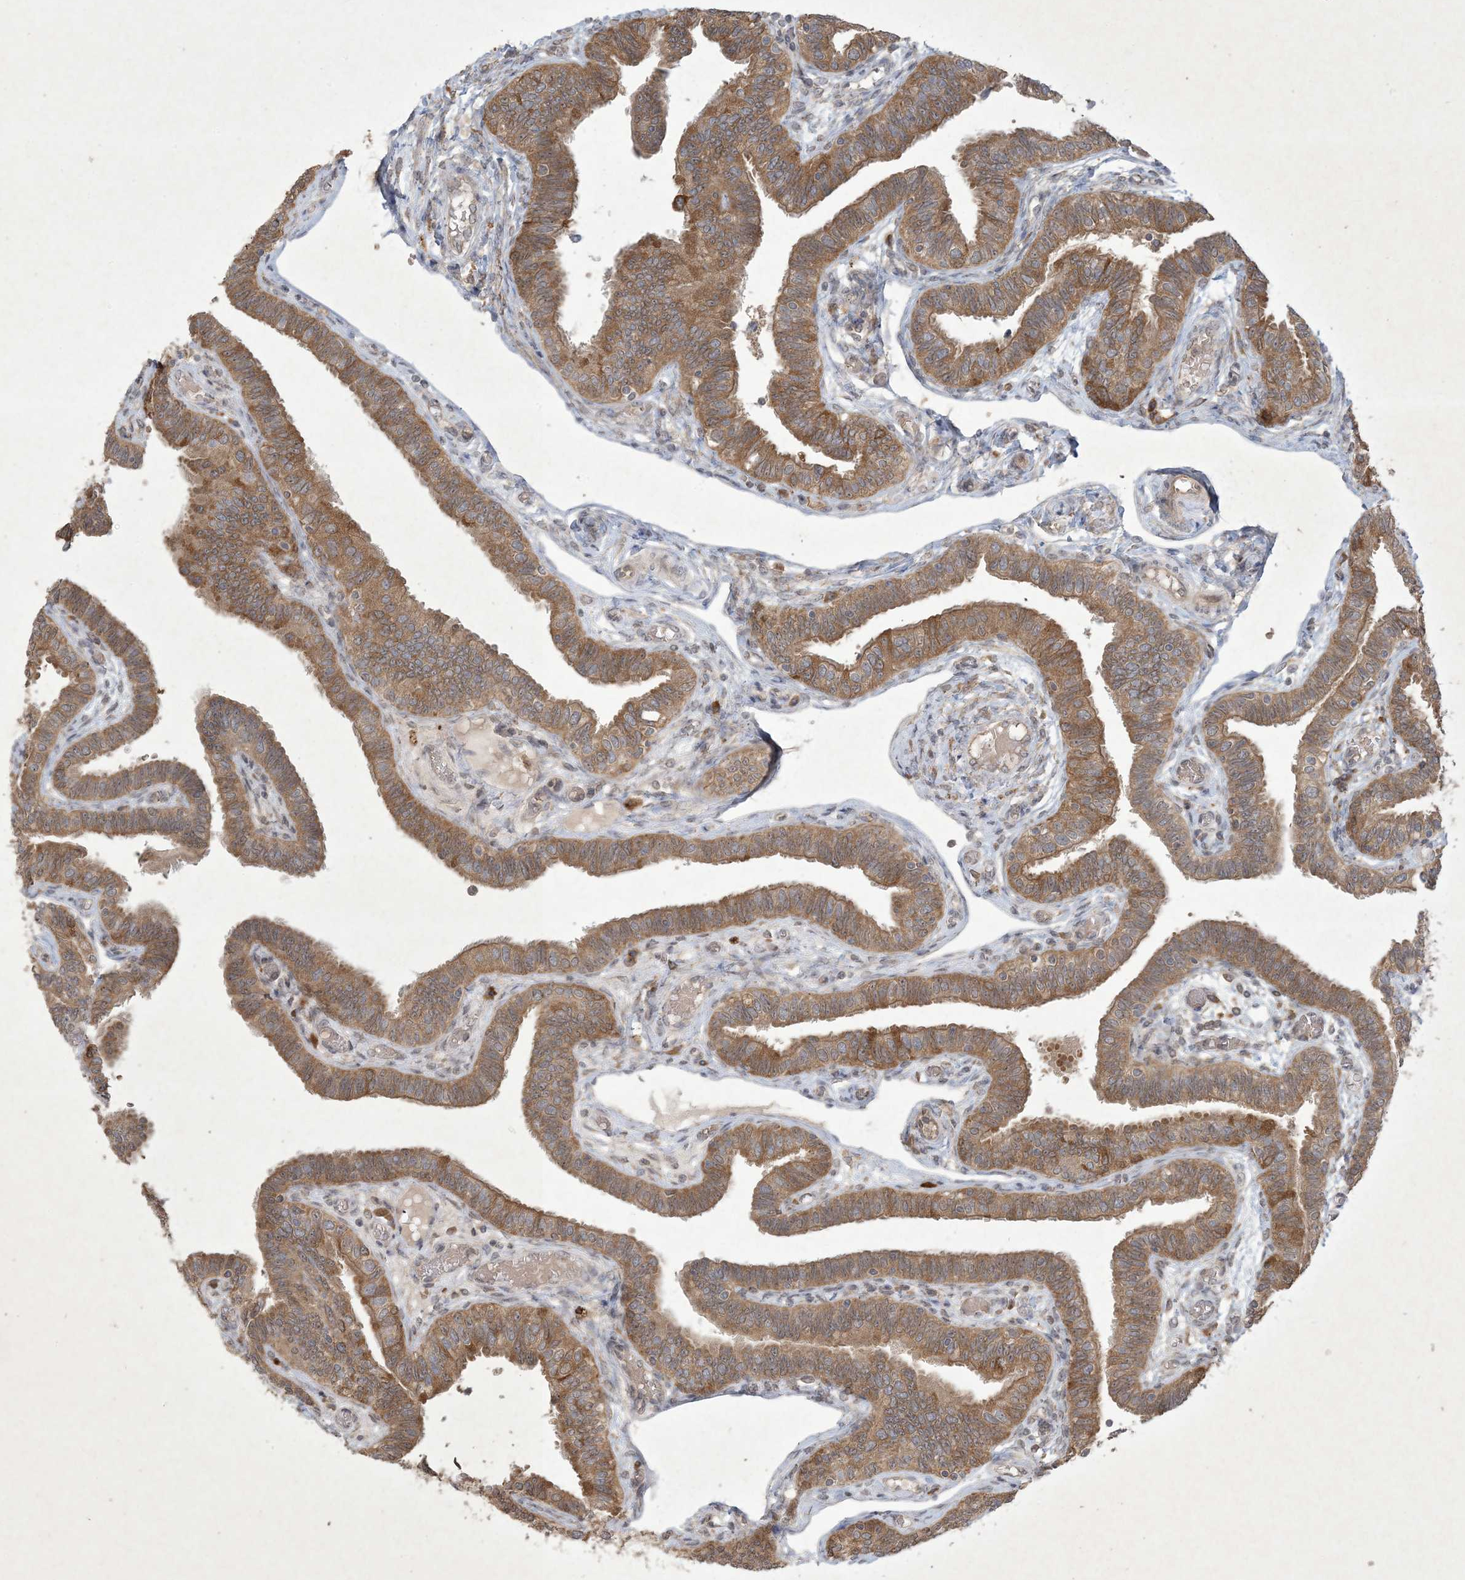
{"staining": {"intensity": "moderate", "quantity": ">75%", "location": "cytoplasmic/membranous,nuclear"}, "tissue": "fallopian tube", "cell_type": "Glandular cells", "image_type": "normal", "snomed": [{"axis": "morphology", "description": "Normal tissue, NOS"}, {"axis": "topography", "description": "Fallopian tube"}], "caption": "Human fallopian tube stained for a protein (brown) exhibits moderate cytoplasmic/membranous,nuclear positive expression in about >75% of glandular cells.", "gene": "NRBP2", "patient": {"sex": "female", "age": 39}}